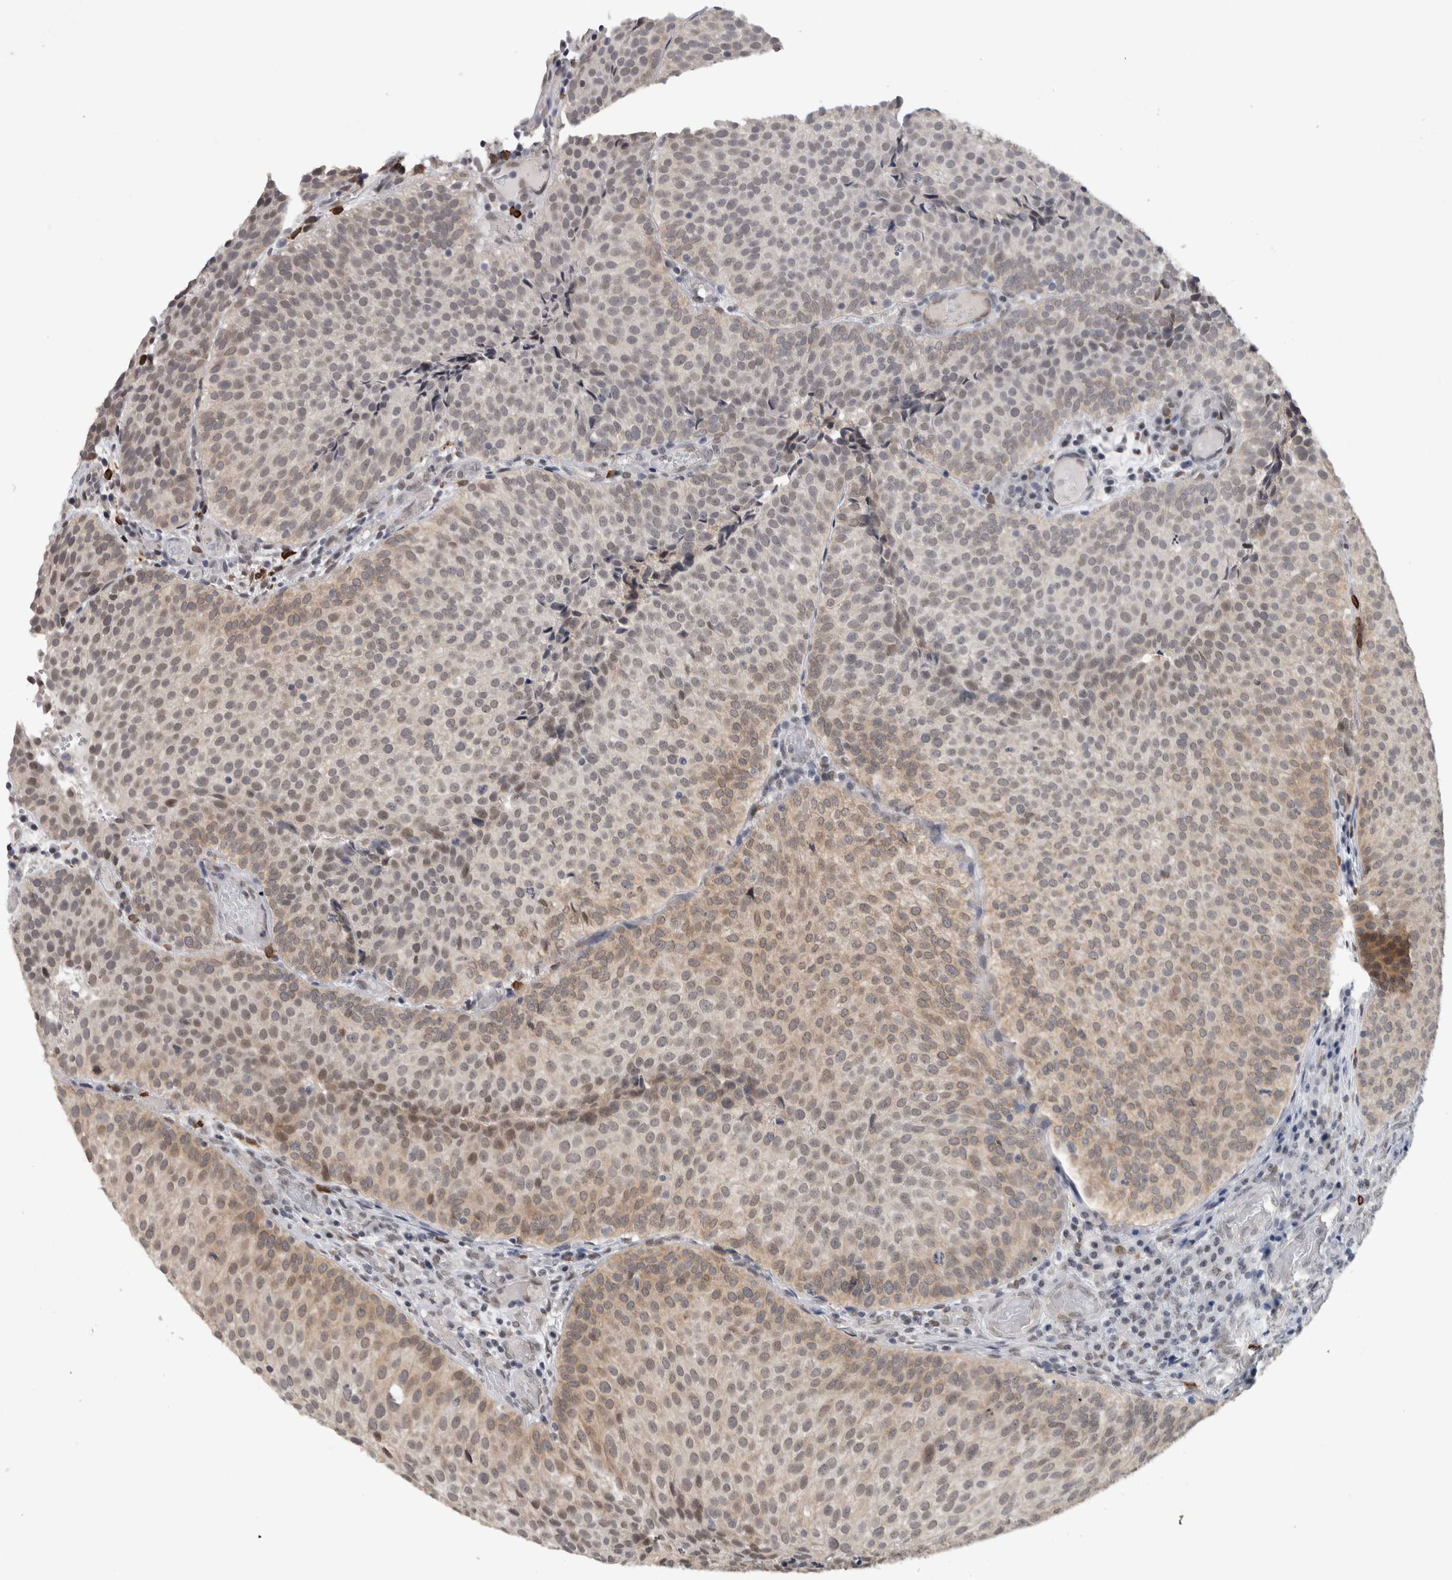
{"staining": {"intensity": "weak", "quantity": ">75%", "location": "cytoplasmic/membranous"}, "tissue": "urothelial cancer", "cell_type": "Tumor cells", "image_type": "cancer", "snomed": [{"axis": "morphology", "description": "Urothelial carcinoma, Low grade"}, {"axis": "topography", "description": "Urinary bladder"}], "caption": "Low-grade urothelial carcinoma stained for a protein displays weak cytoplasmic/membranous positivity in tumor cells.", "gene": "PRXL2A", "patient": {"sex": "male", "age": 86}}